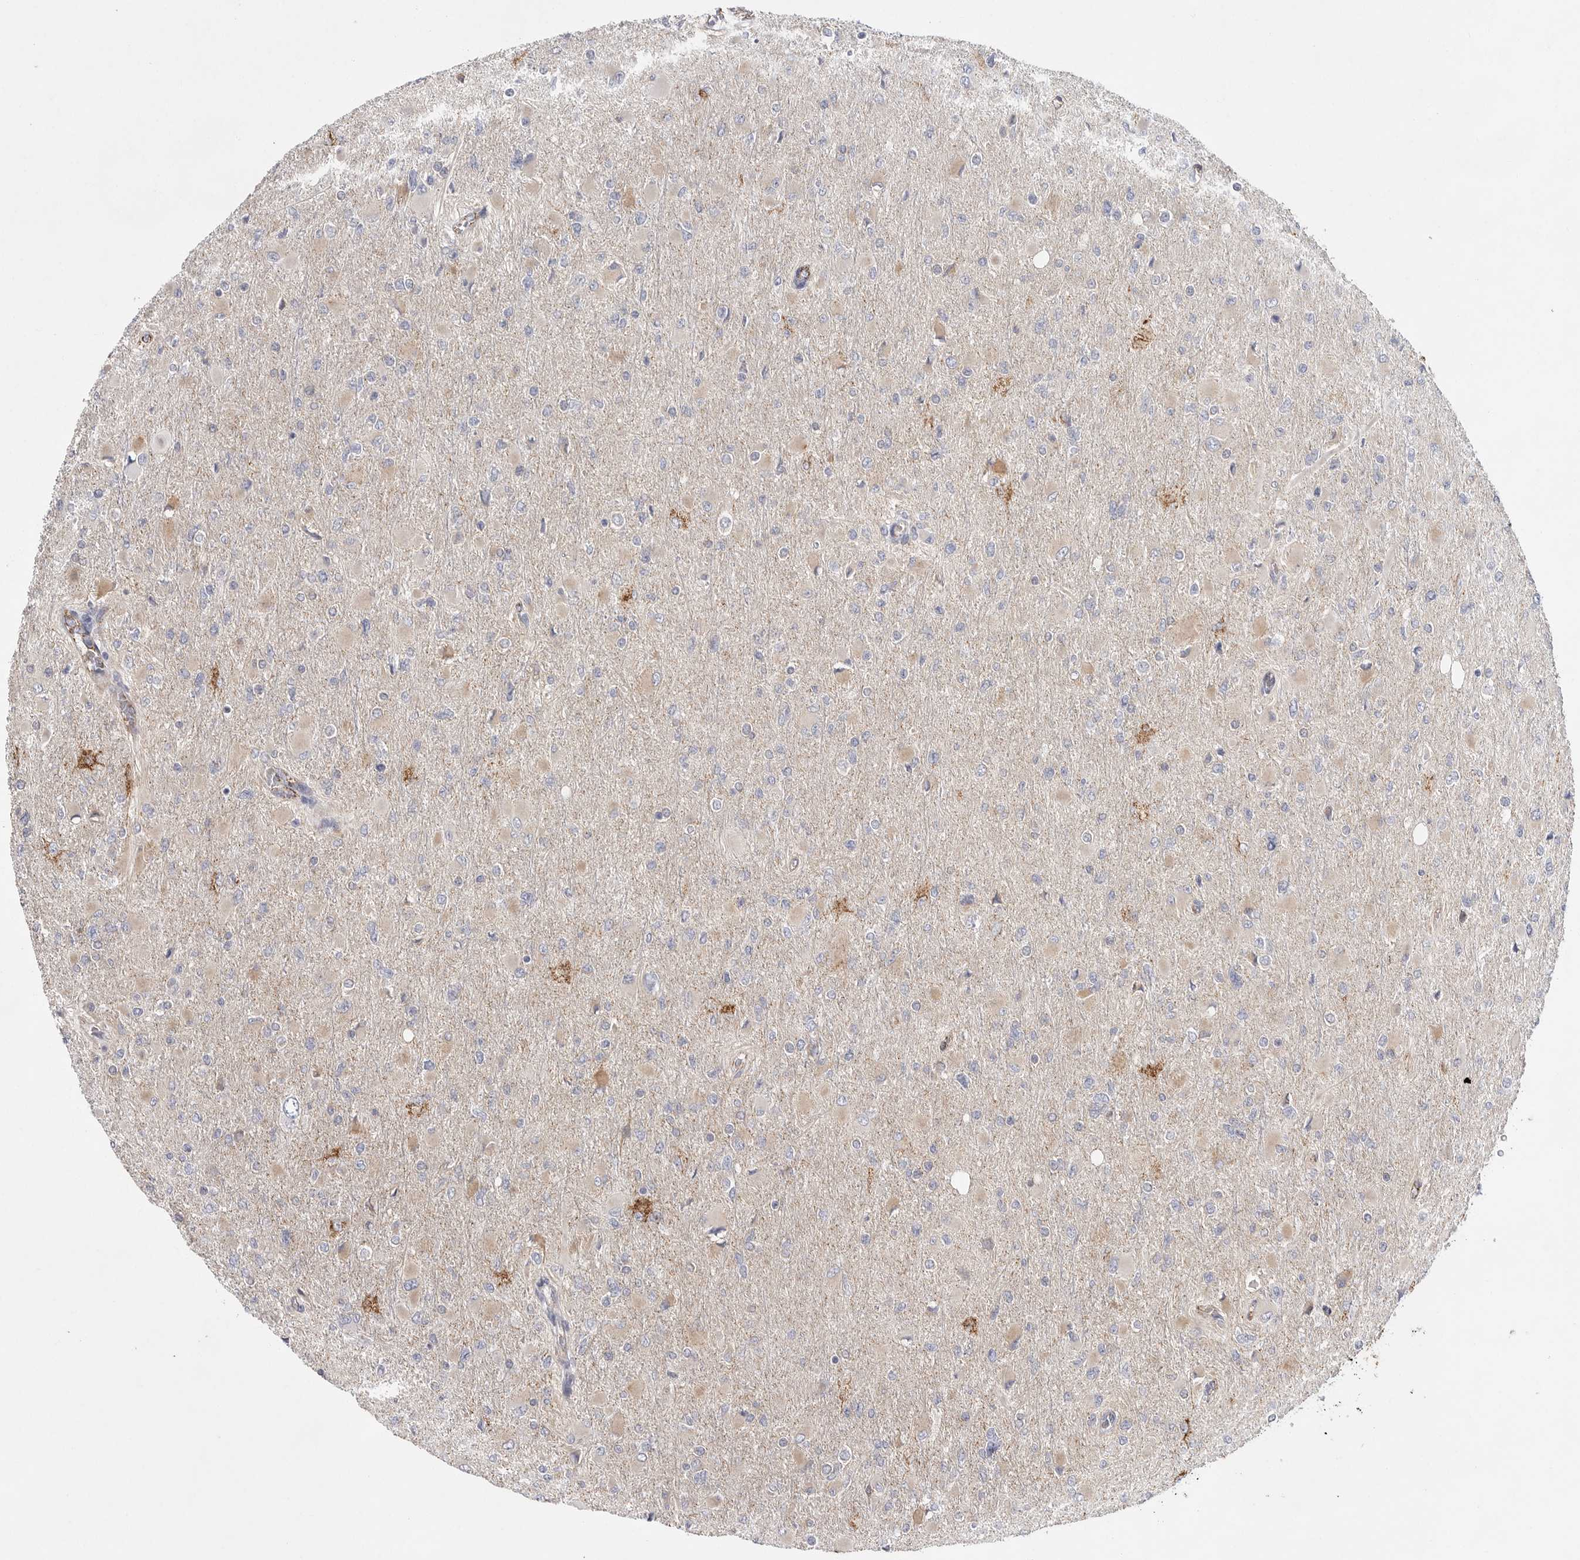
{"staining": {"intensity": "negative", "quantity": "none", "location": "none"}, "tissue": "glioma", "cell_type": "Tumor cells", "image_type": "cancer", "snomed": [{"axis": "morphology", "description": "Glioma, malignant, High grade"}, {"axis": "topography", "description": "Cerebral cortex"}], "caption": "High power microscopy micrograph of an IHC histopathology image of glioma, revealing no significant expression in tumor cells. Brightfield microscopy of immunohistochemistry (IHC) stained with DAB (3,3'-diaminobenzidine) (brown) and hematoxylin (blue), captured at high magnification.", "gene": "ELP3", "patient": {"sex": "female", "age": 36}}